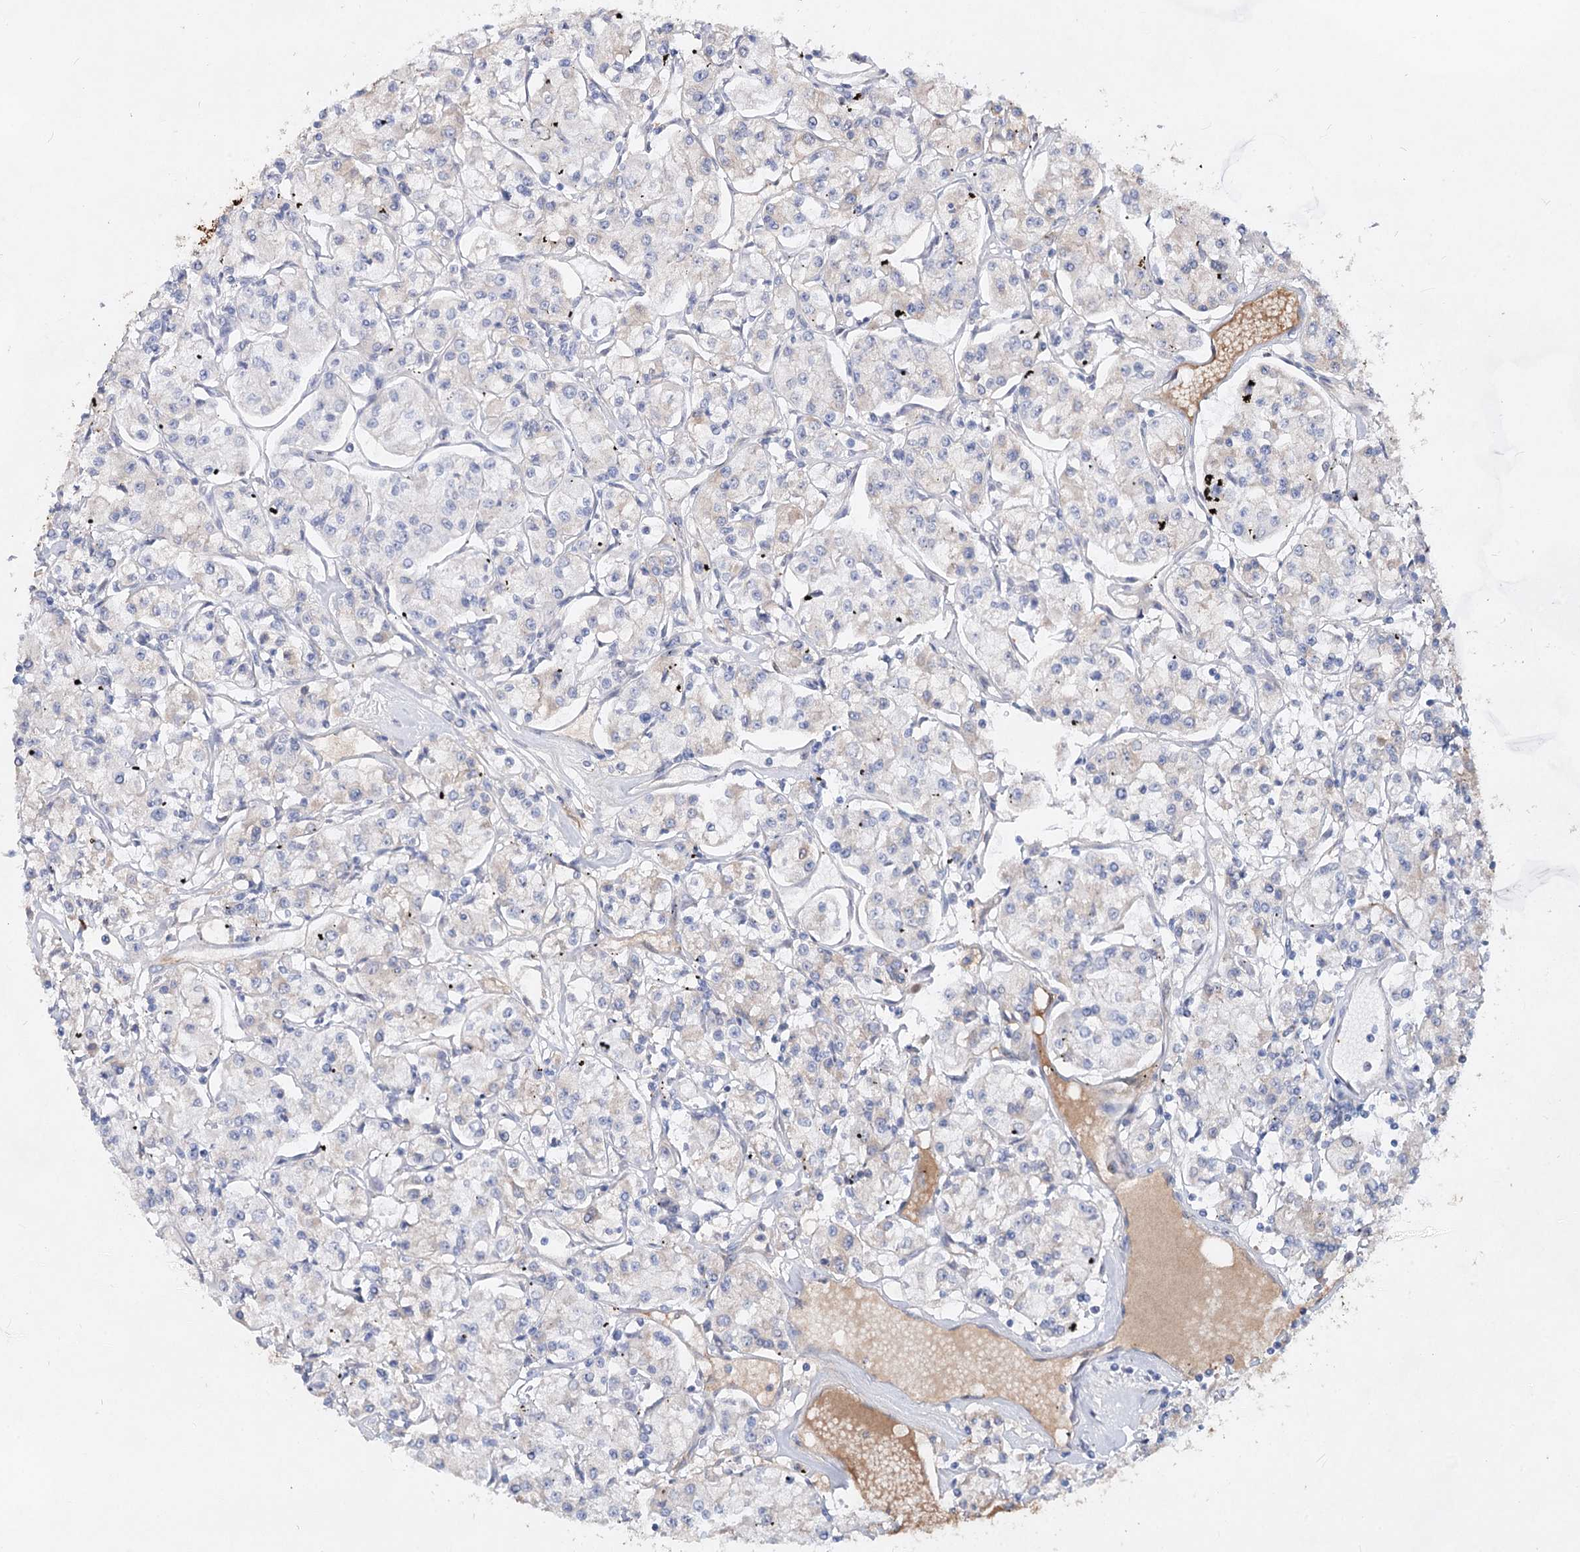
{"staining": {"intensity": "negative", "quantity": "none", "location": "none"}, "tissue": "renal cancer", "cell_type": "Tumor cells", "image_type": "cancer", "snomed": [{"axis": "morphology", "description": "Adenocarcinoma, NOS"}, {"axis": "topography", "description": "Kidney"}], "caption": "Protein analysis of adenocarcinoma (renal) exhibits no significant staining in tumor cells.", "gene": "TASOR2", "patient": {"sex": "female", "age": 59}}